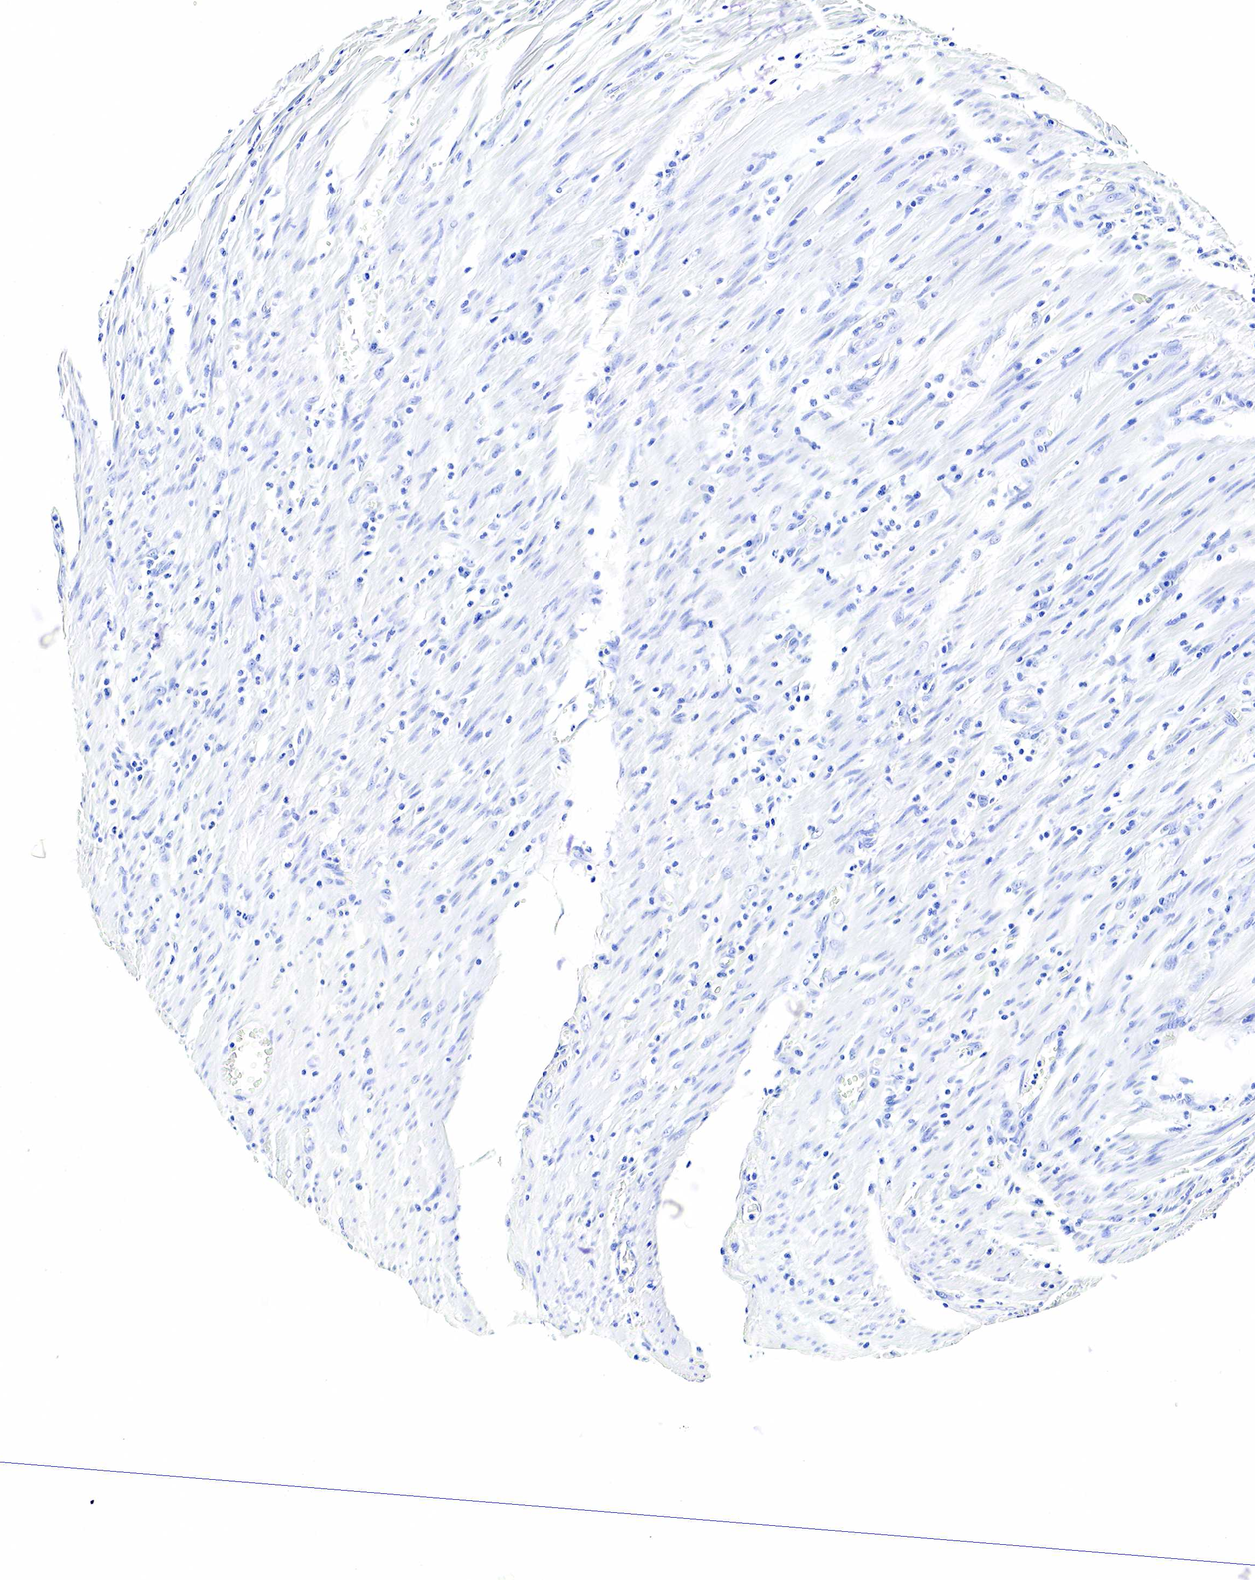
{"staining": {"intensity": "negative", "quantity": "none", "location": "none"}, "tissue": "colorectal cancer", "cell_type": "Tumor cells", "image_type": "cancer", "snomed": [{"axis": "morphology", "description": "Adenocarcinoma, NOS"}, {"axis": "topography", "description": "Colon"}], "caption": "The immunohistochemistry (IHC) histopathology image has no significant positivity in tumor cells of colorectal cancer (adenocarcinoma) tissue.", "gene": "GAST", "patient": {"sex": "female", "age": 76}}